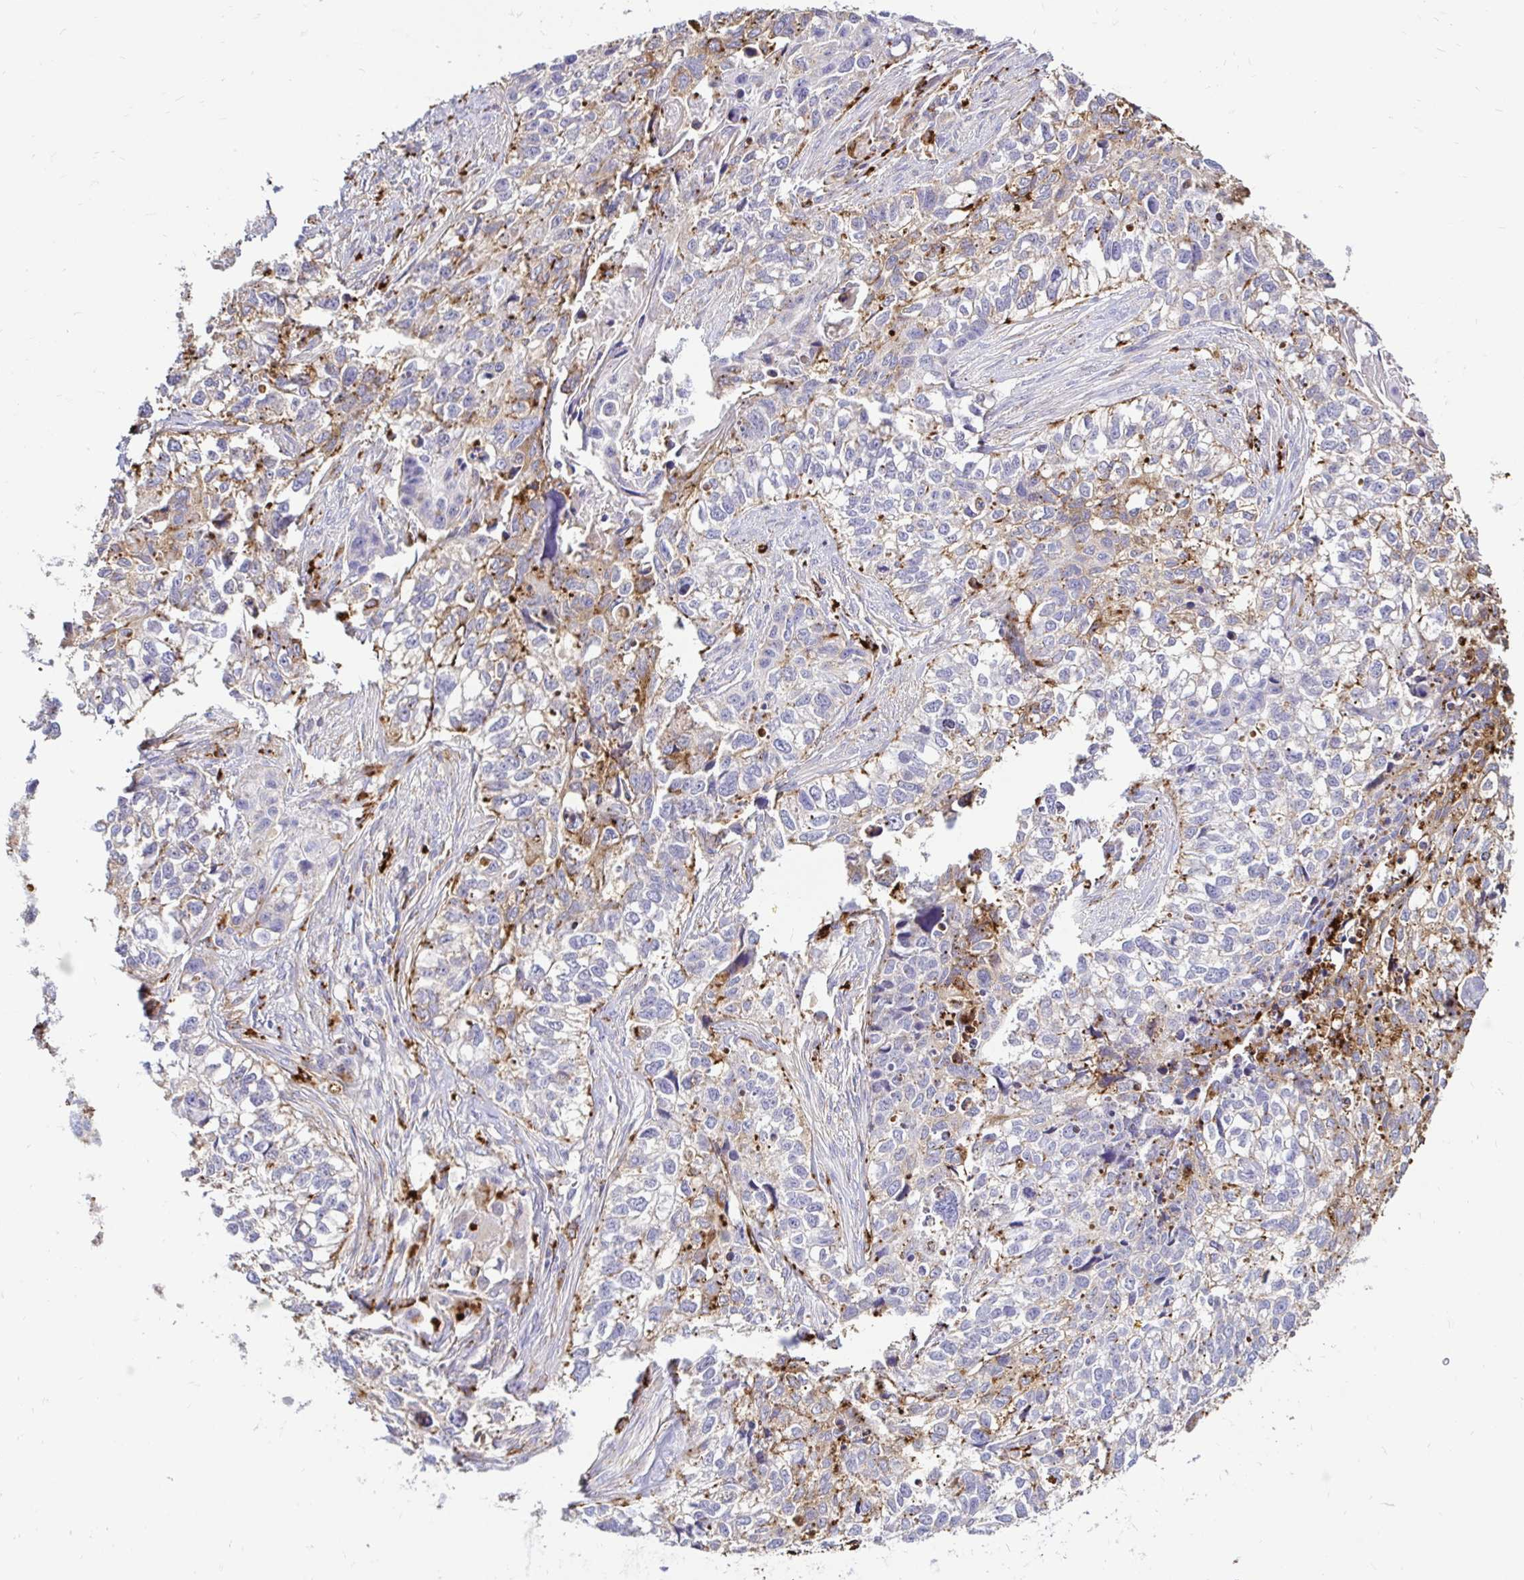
{"staining": {"intensity": "weak", "quantity": "<25%", "location": "cytoplasmic/membranous"}, "tissue": "lung cancer", "cell_type": "Tumor cells", "image_type": "cancer", "snomed": [{"axis": "morphology", "description": "Squamous cell carcinoma, NOS"}, {"axis": "topography", "description": "Lung"}], "caption": "The histopathology image exhibits no significant positivity in tumor cells of squamous cell carcinoma (lung).", "gene": "FUCA1", "patient": {"sex": "male", "age": 74}}